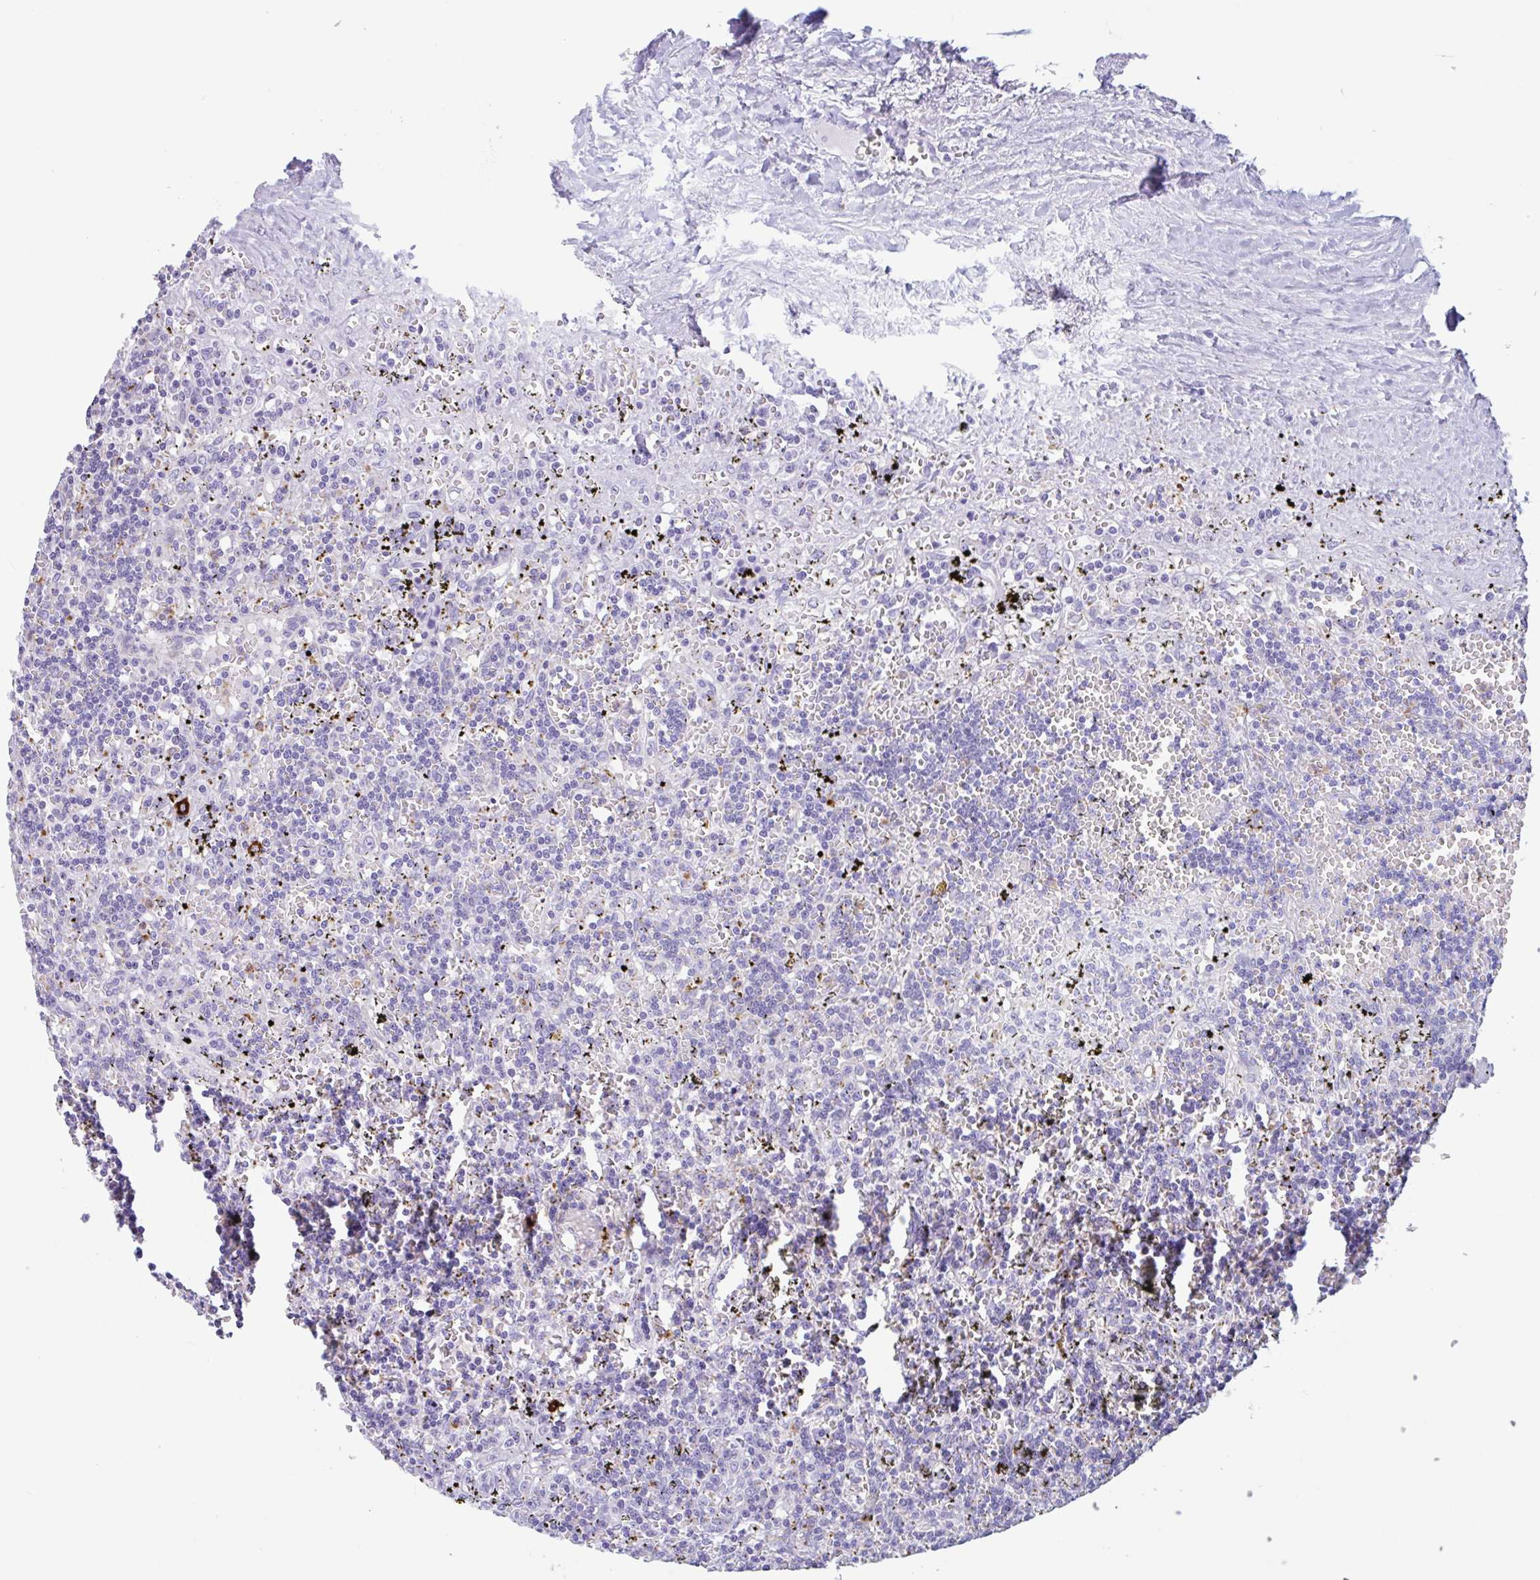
{"staining": {"intensity": "negative", "quantity": "none", "location": "none"}, "tissue": "lymphoma", "cell_type": "Tumor cells", "image_type": "cancer", "snomed": [{"axis": "morphology", "description": "Malignant lymphoma, non-Hodgkin's type, Low grade"}, {"axis": "topography", "description": "Spleen"}], "caption": "The photomicrograph reveals no significant expression in tumor cells of lymphoma.", "gene": "DTWD2", "patient": {"sex": "male", "age": 60}}